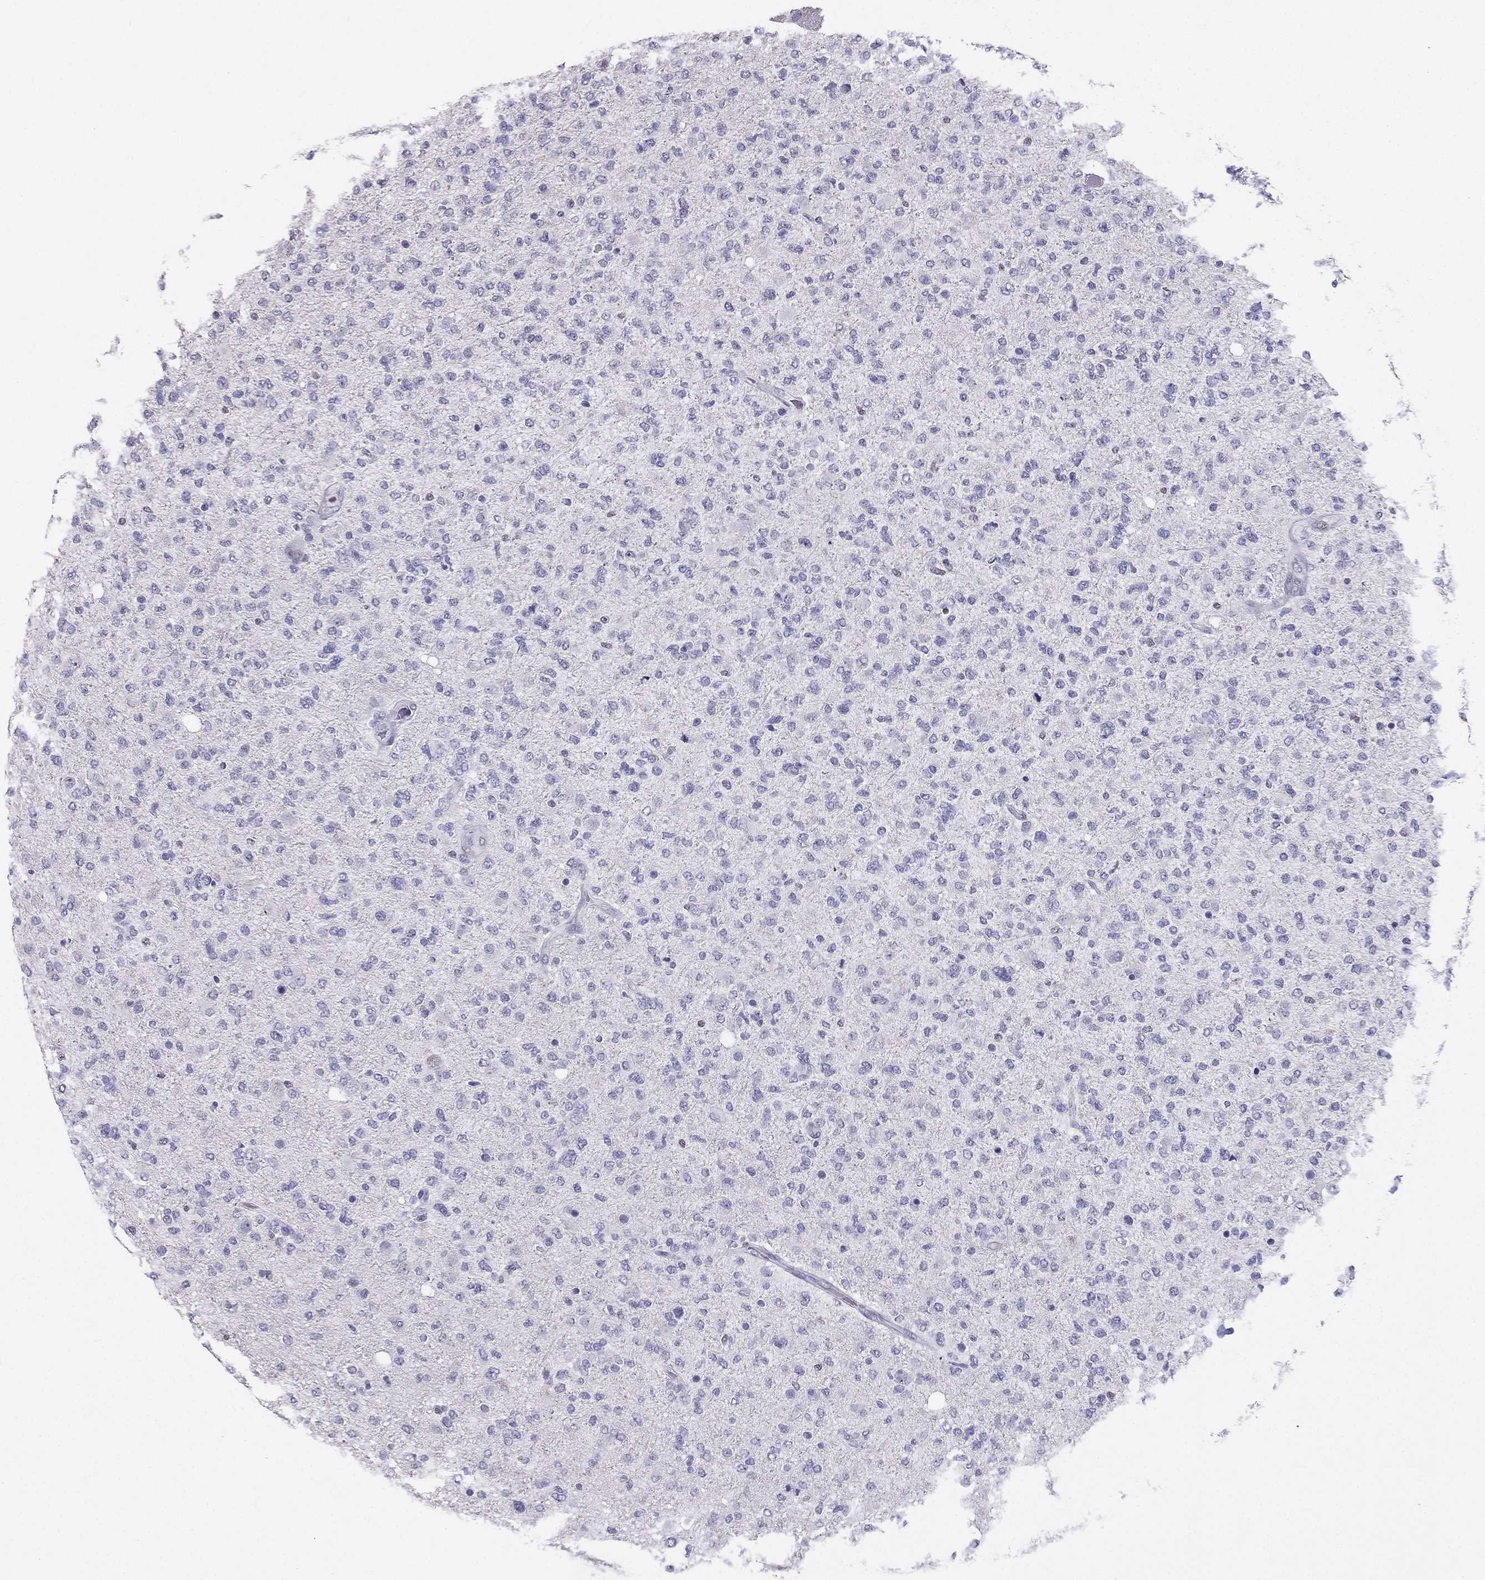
{"staining": {"intensity": "negative", "quantity": "none", "location": "none"}, "tissue": "glioma", "cell_type": "Tumor cells", "image_type": "cancer", "snomed": [{"axis": "morphology", "description": "Glioma, malignant, High grade"}, {"axis": "topography", "description": "Cerebral cortex"}], "caption": "High power microscopy micrograph of an IHC micrograph of malignant high-grade glioma, revealing no significant staining in tumor cells.", "gene": "ARID3A", "patient": {"sex": "male", "age": 70}}